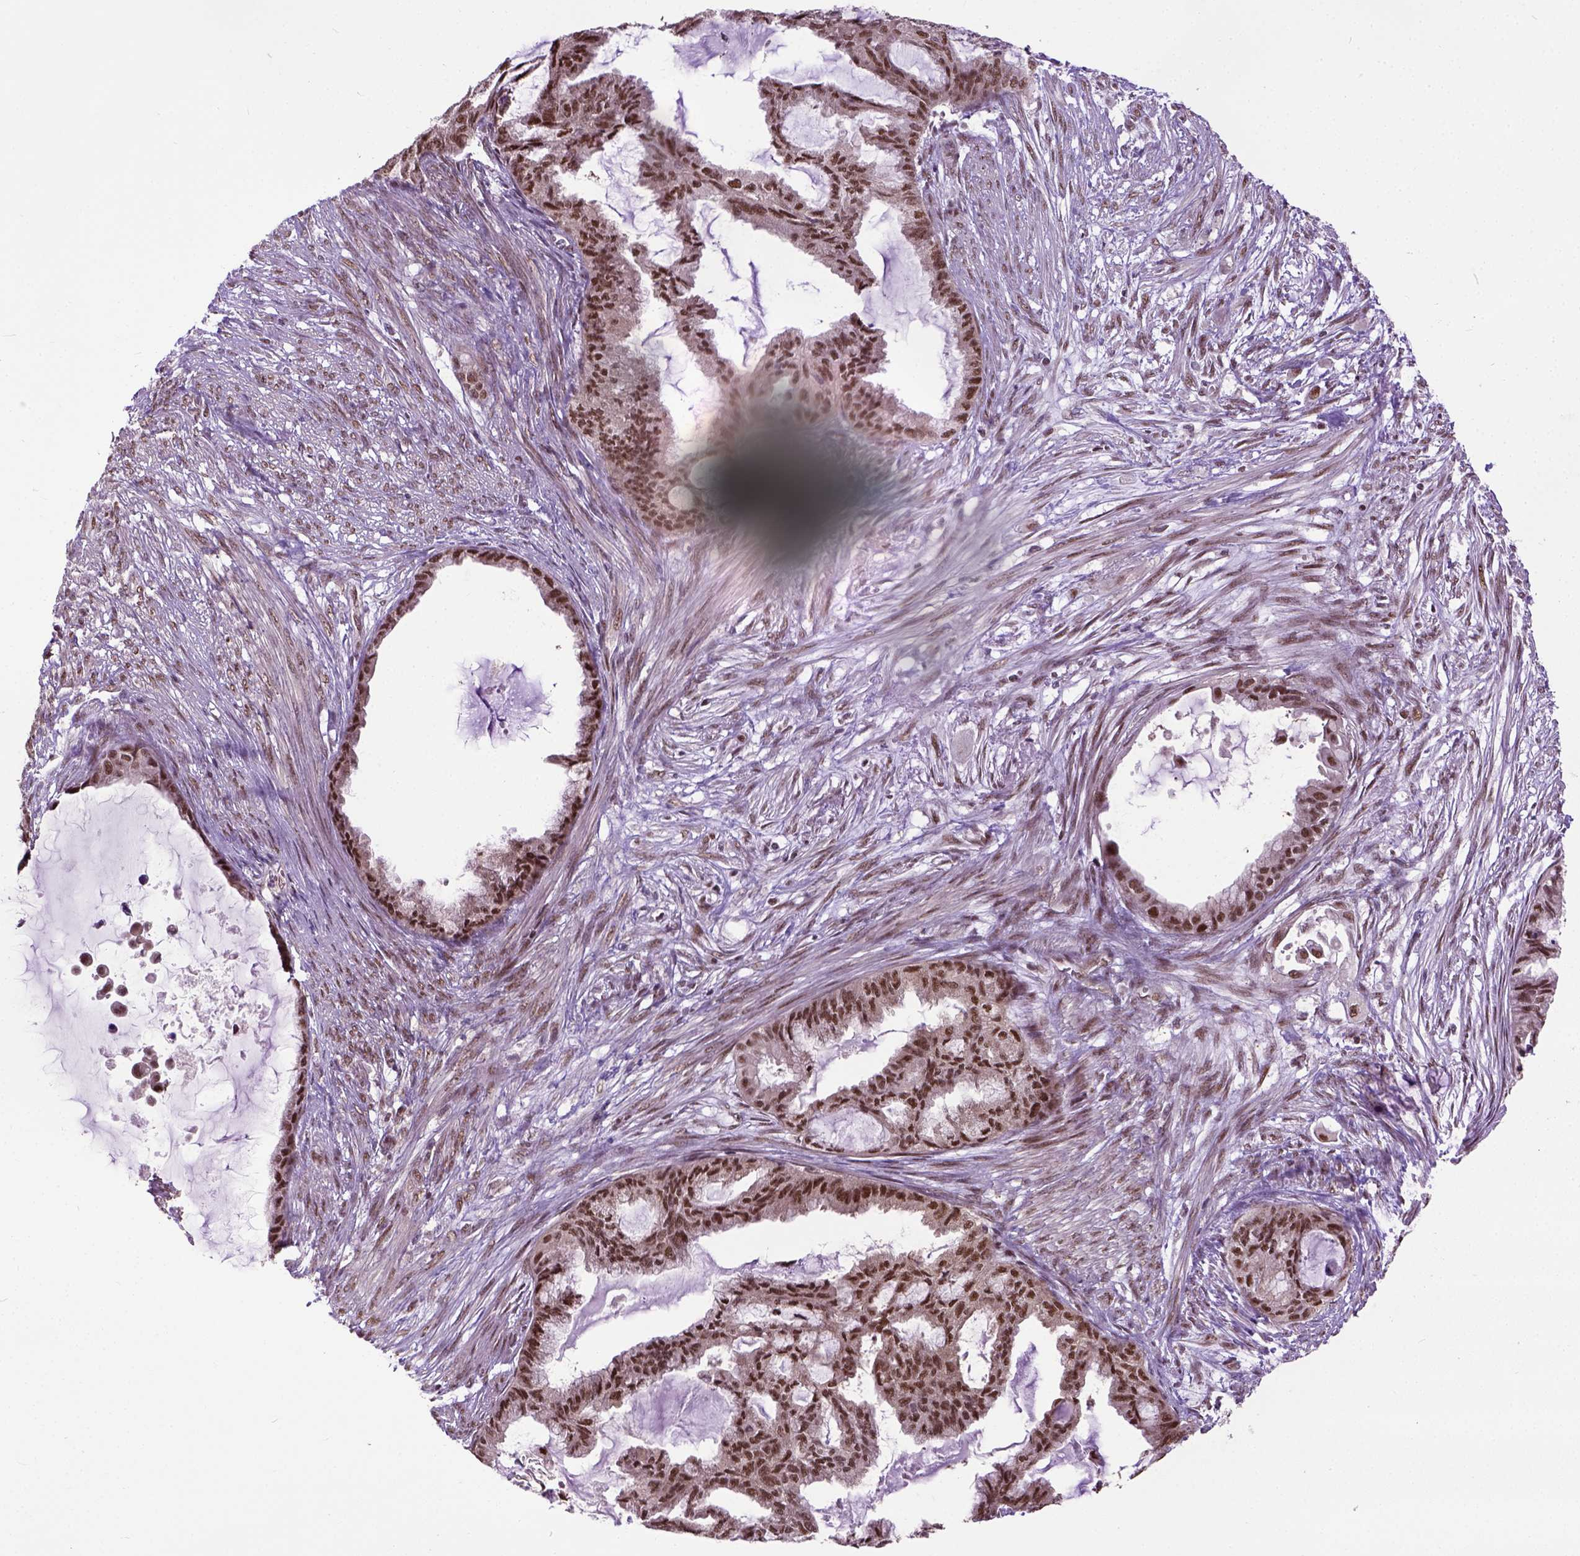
{"staining": {"intensity": "strong", "quantity": ">75%", "location": "nuclear"}, "tissue": "endometrial cancer", "cell_type": "Tumor cells", "image_type": "cancer", "snomed": [{"axis": "morphology", "description": "Adenocarcinoma, NOS"}, {"axis": "topography", "description": "Endometrium"}], "caption": "IHC micrograph of endometrial cancer (adenocarcinoma) stained for a protein (brown), which exhibits high levels of strong nuclear expression in about >75% of tumor cells.", "gene": "UBA3", "patient": {"sex": "female", "age": 86}}